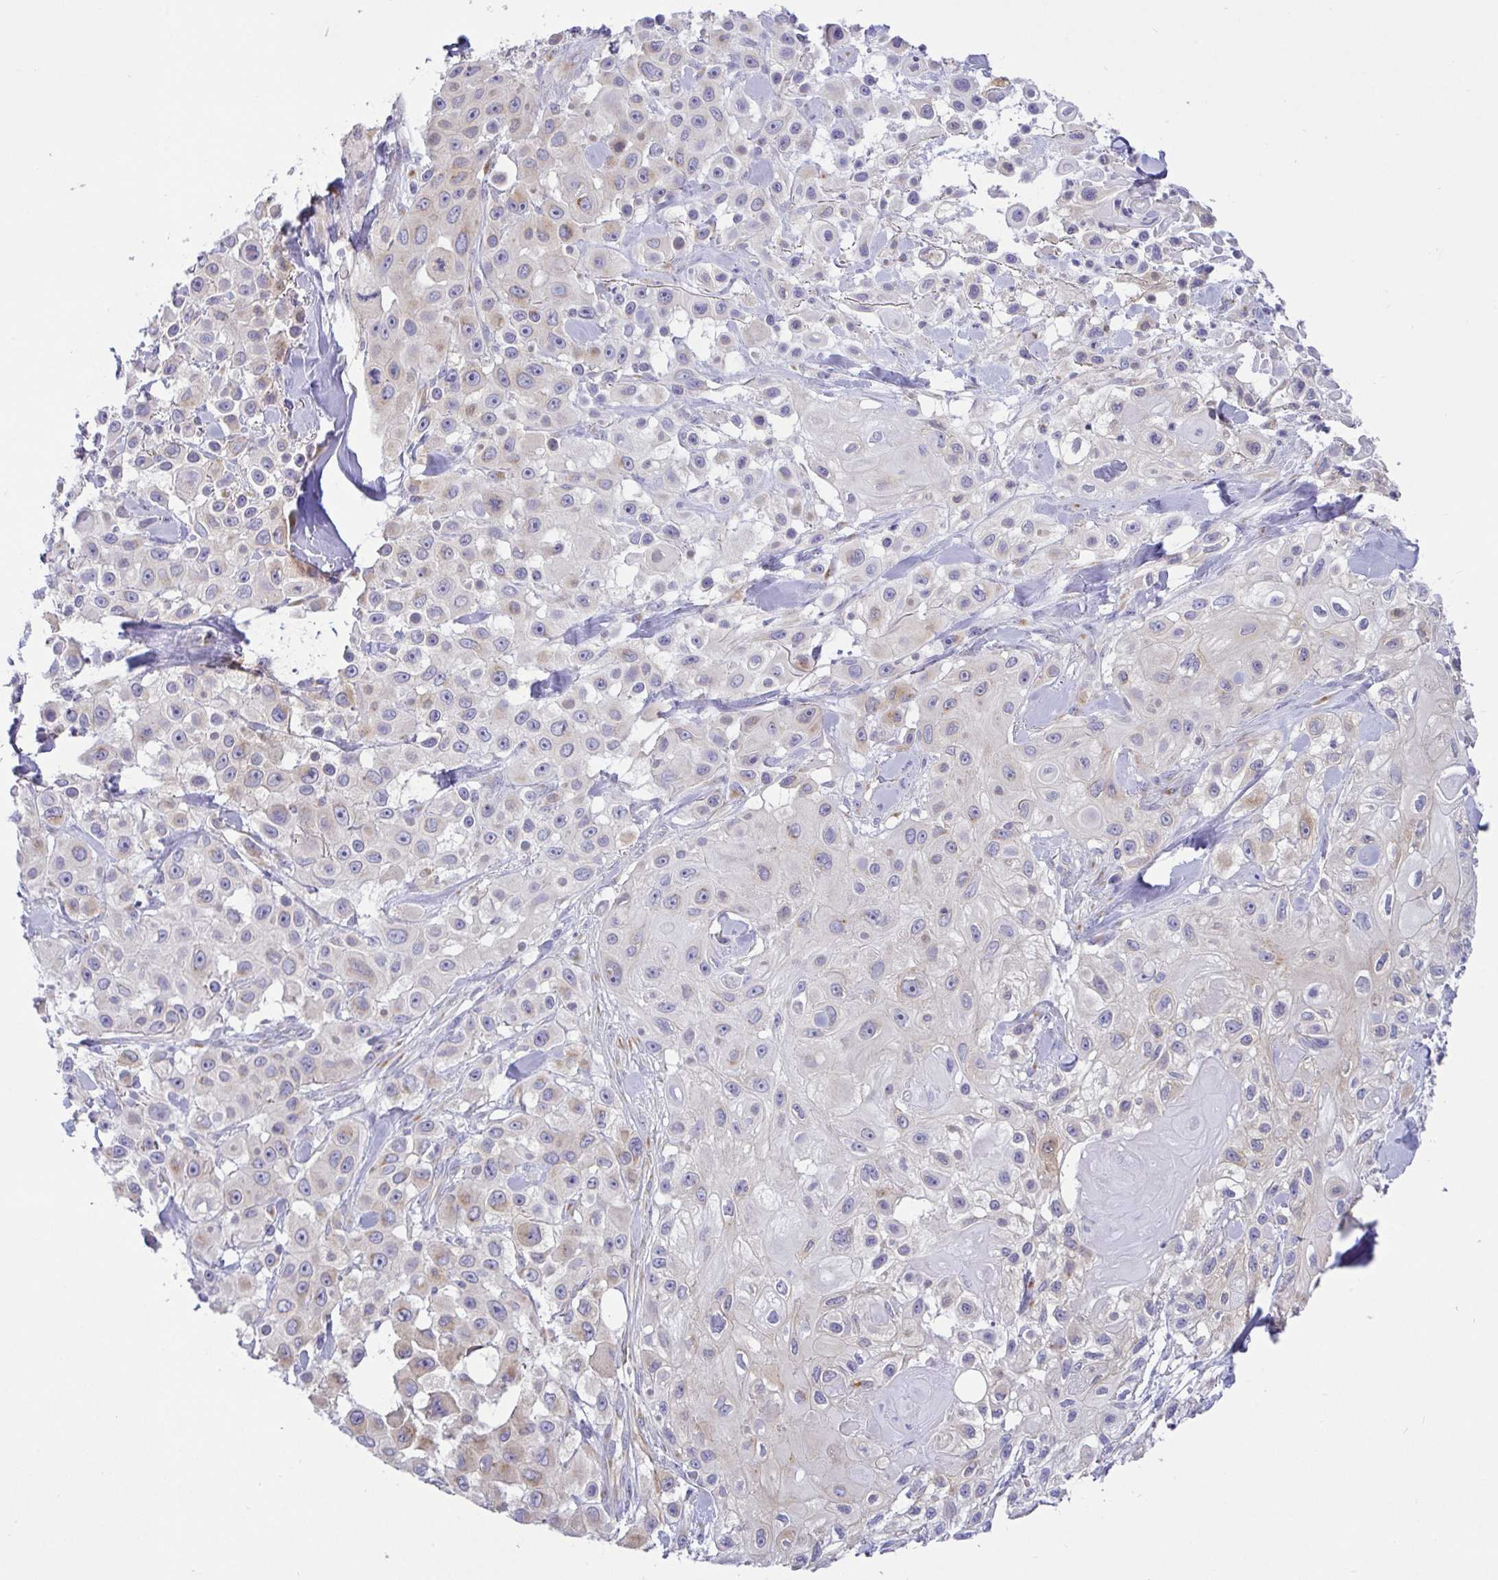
{"staining": {"intensity": "moderate", "quantity": "<25%", "location": "cytoplasmic/membranous"}, "tissue": "skin cancer", "cell_type": "Tumor cells", "image_type": "cancer", "snomed": [{"axis": "morphology", "description": "Squamous cell carcinoma, NOS"}, {"axis": "topography", "description": "Skin"}], "caption": "IHC (DAB) staining of human skin cancer (squamous cell carcinoma) displays moderate cytoplasmic/membranous protein expression in approximately <25% of tumor cells. Using DAB (brown) and hematoxylin (blue) stains, captured at high magnification using brightfield microscopy.", "gene": "FAM177A1", "patient": {"sex": "male", "age": 63}}